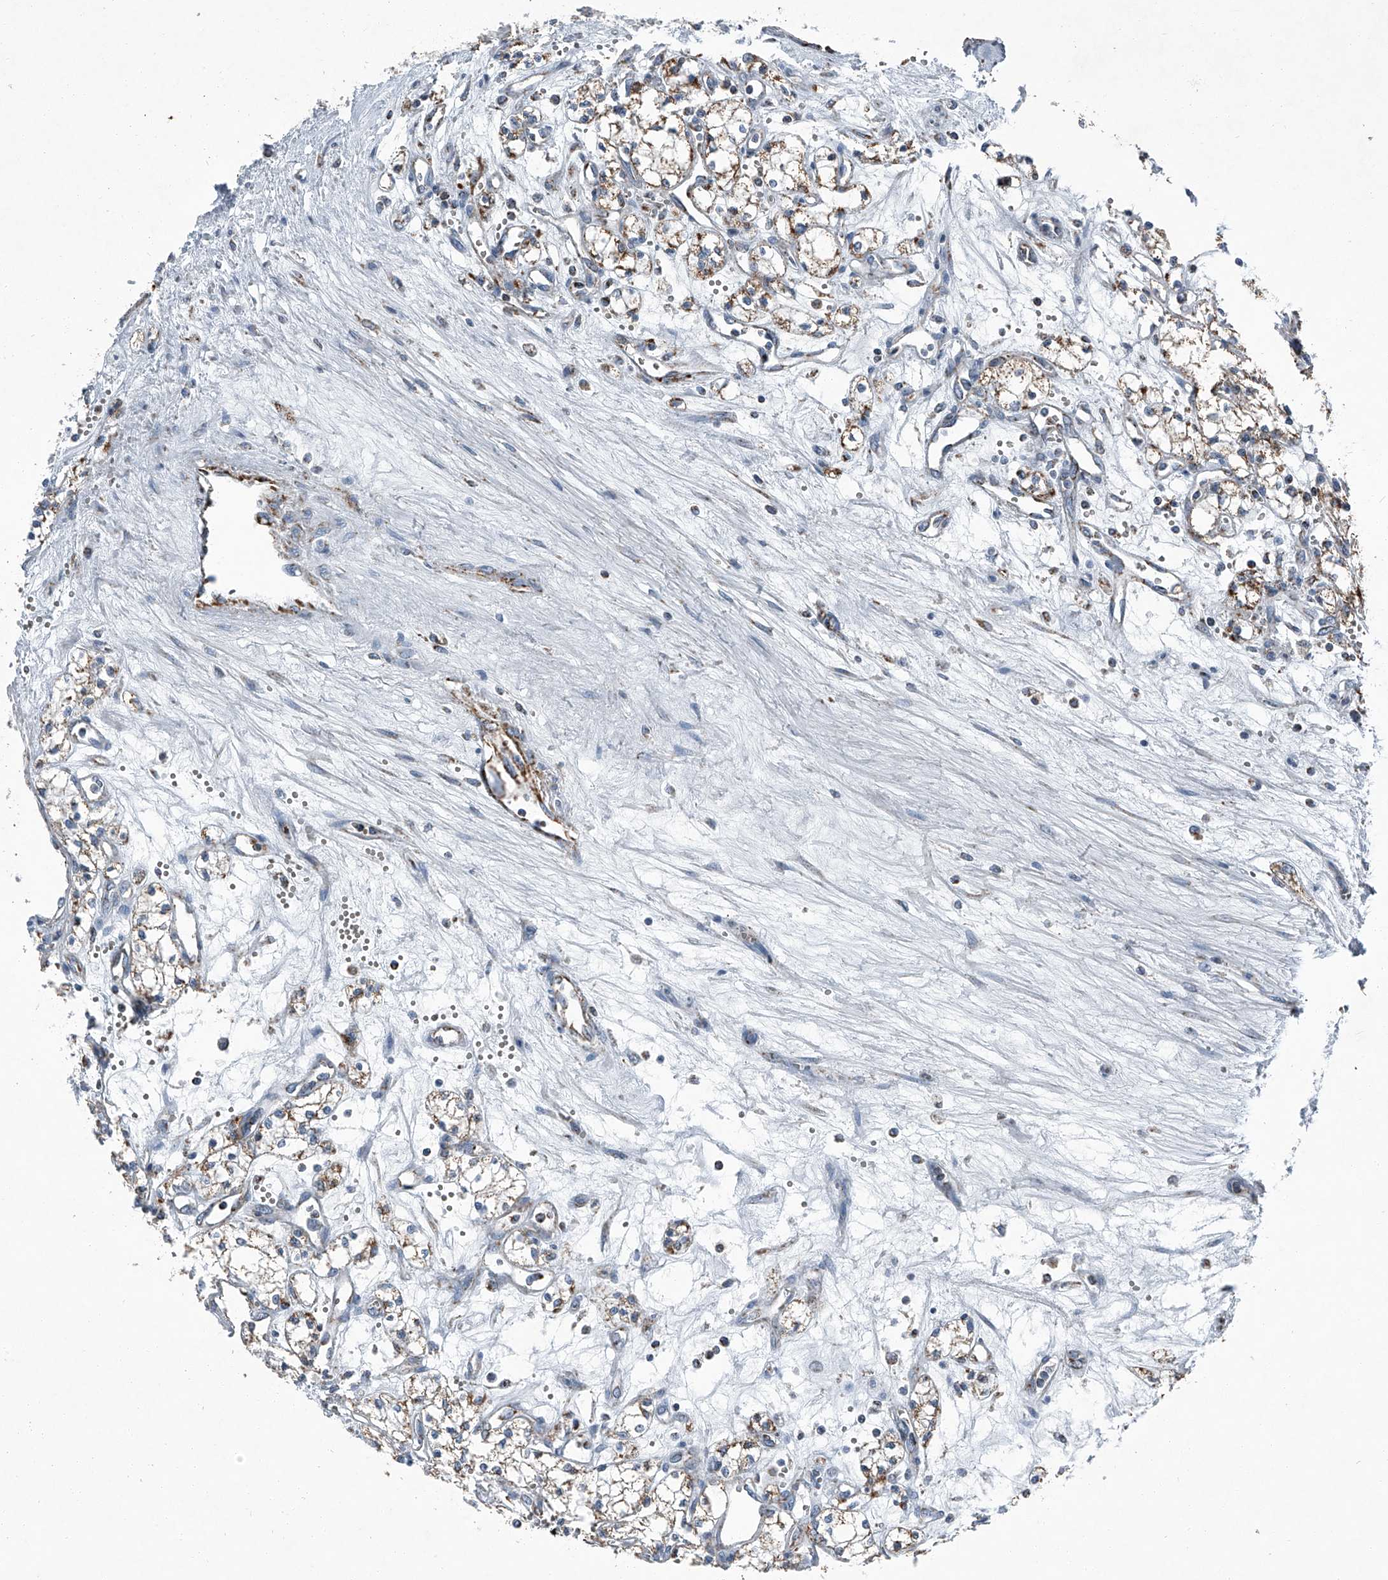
{"staining": {"intensity": "moderate", "quantity": ">75%", "location": "cytoplasmic/membranous"}, "tissue": "renal cancer", "cell_type": "Tumor cells", "image_type": "cancer", "snomed": [{"axis": "morphology", "description": "Adenocarcinoma, NOS"}, {"axis": "topography", "description": "Kidney"}], "caption": "Adenocarcinoma (renal) tissue shows moderate cytoplasmic/membranous staining in about >75% of tumor cells, visualized by immunohistochemistry.", "gene": "CHRNA7", "patient": {"sex": "male", "age": 59}}